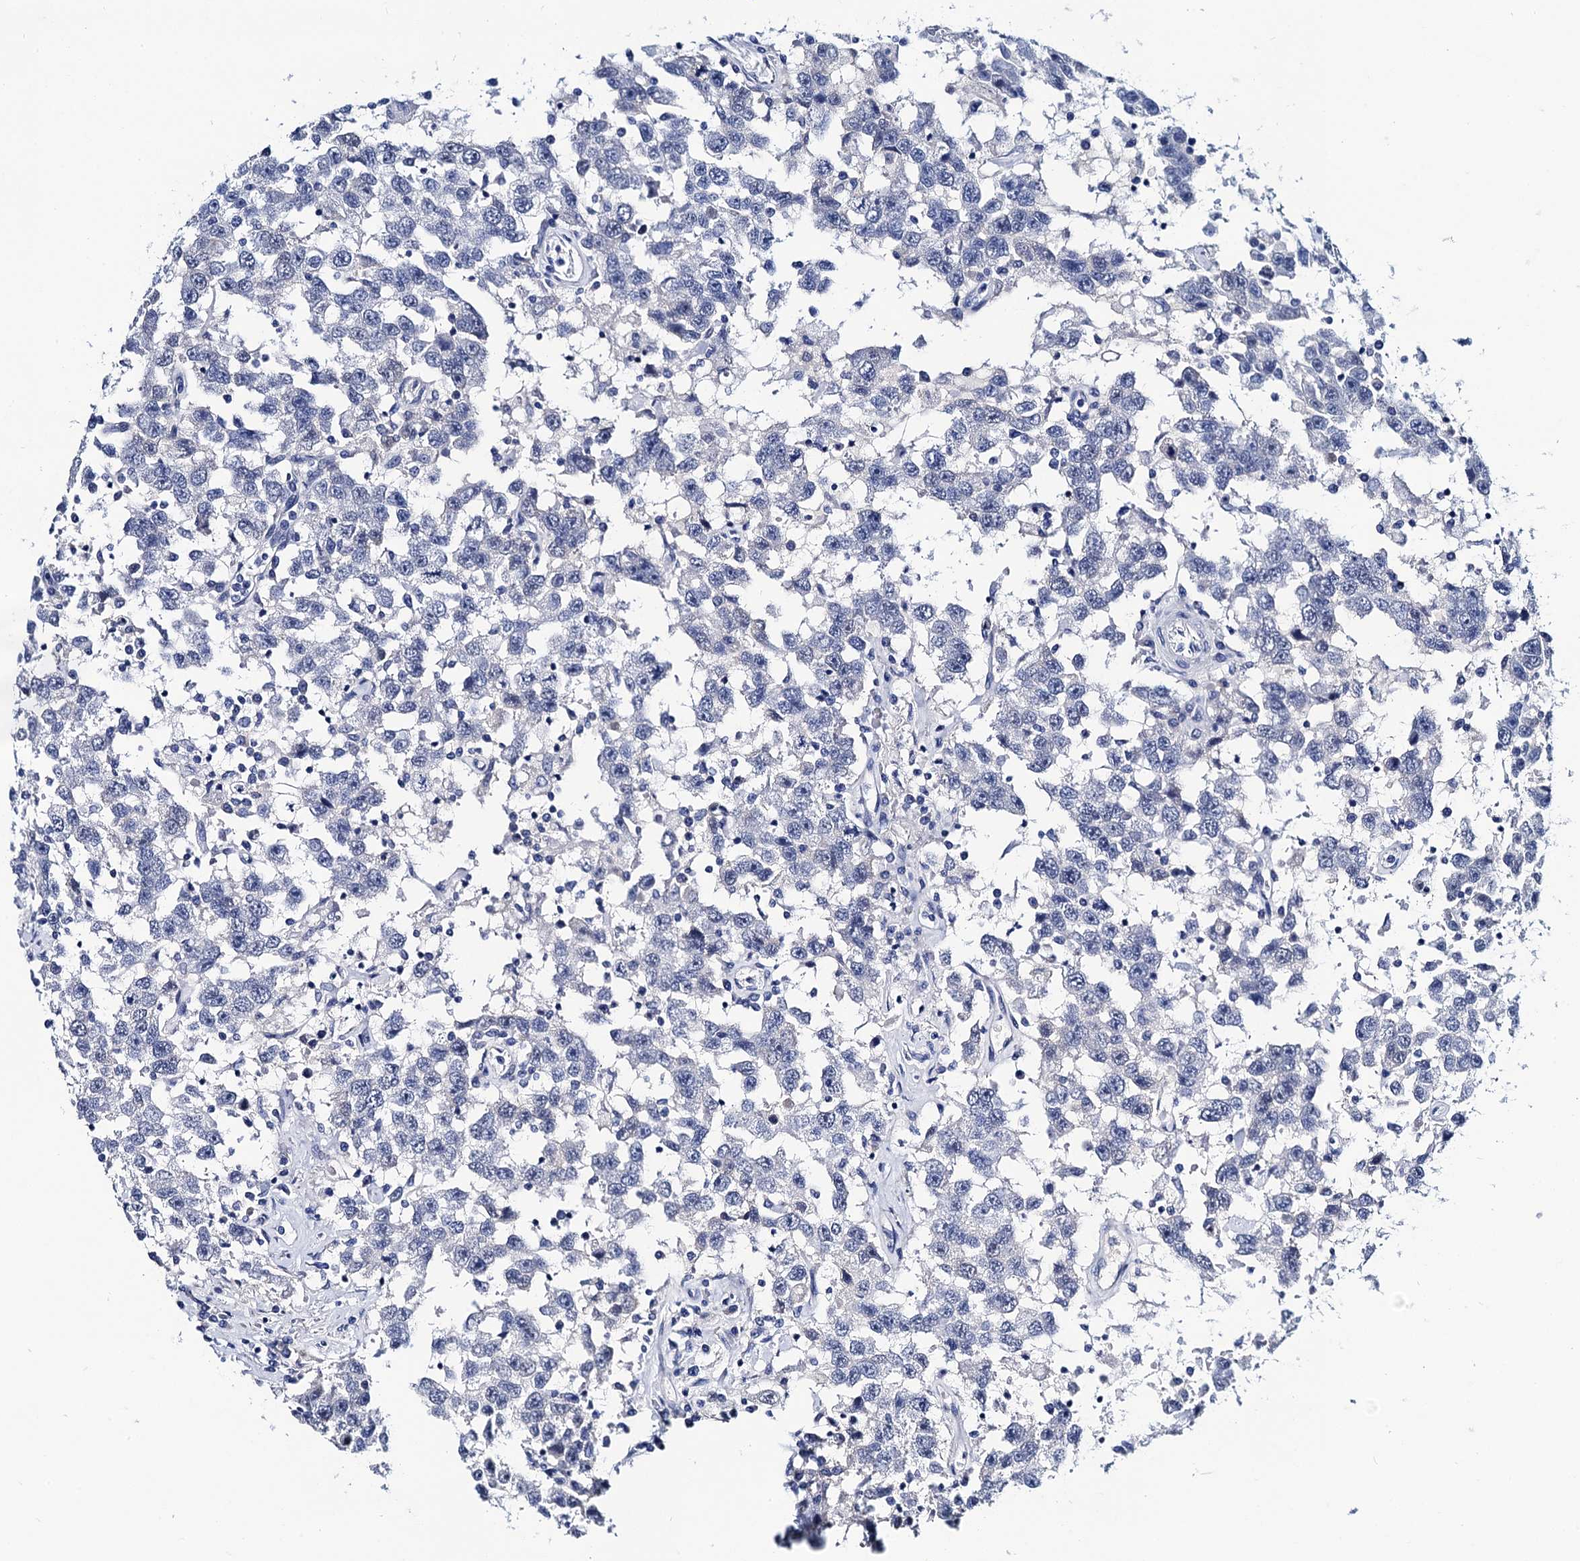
{"staining": {"intensity": "negative", "quantity": "none", "location": "none"}, "tissue": "testis cancer", "cell_type": "Tumor cells", "image_type": "cancer", "snomed": [{"axis": "morphology", "description": "Seminoma, NOS"}, {"axis": "topography", "description": "Testis"}], "caption": "There is no significant staining in tumor cells of testis seminoma.", "gene": "LYPD3", "patient": {"sex": "male", "age": 41}}